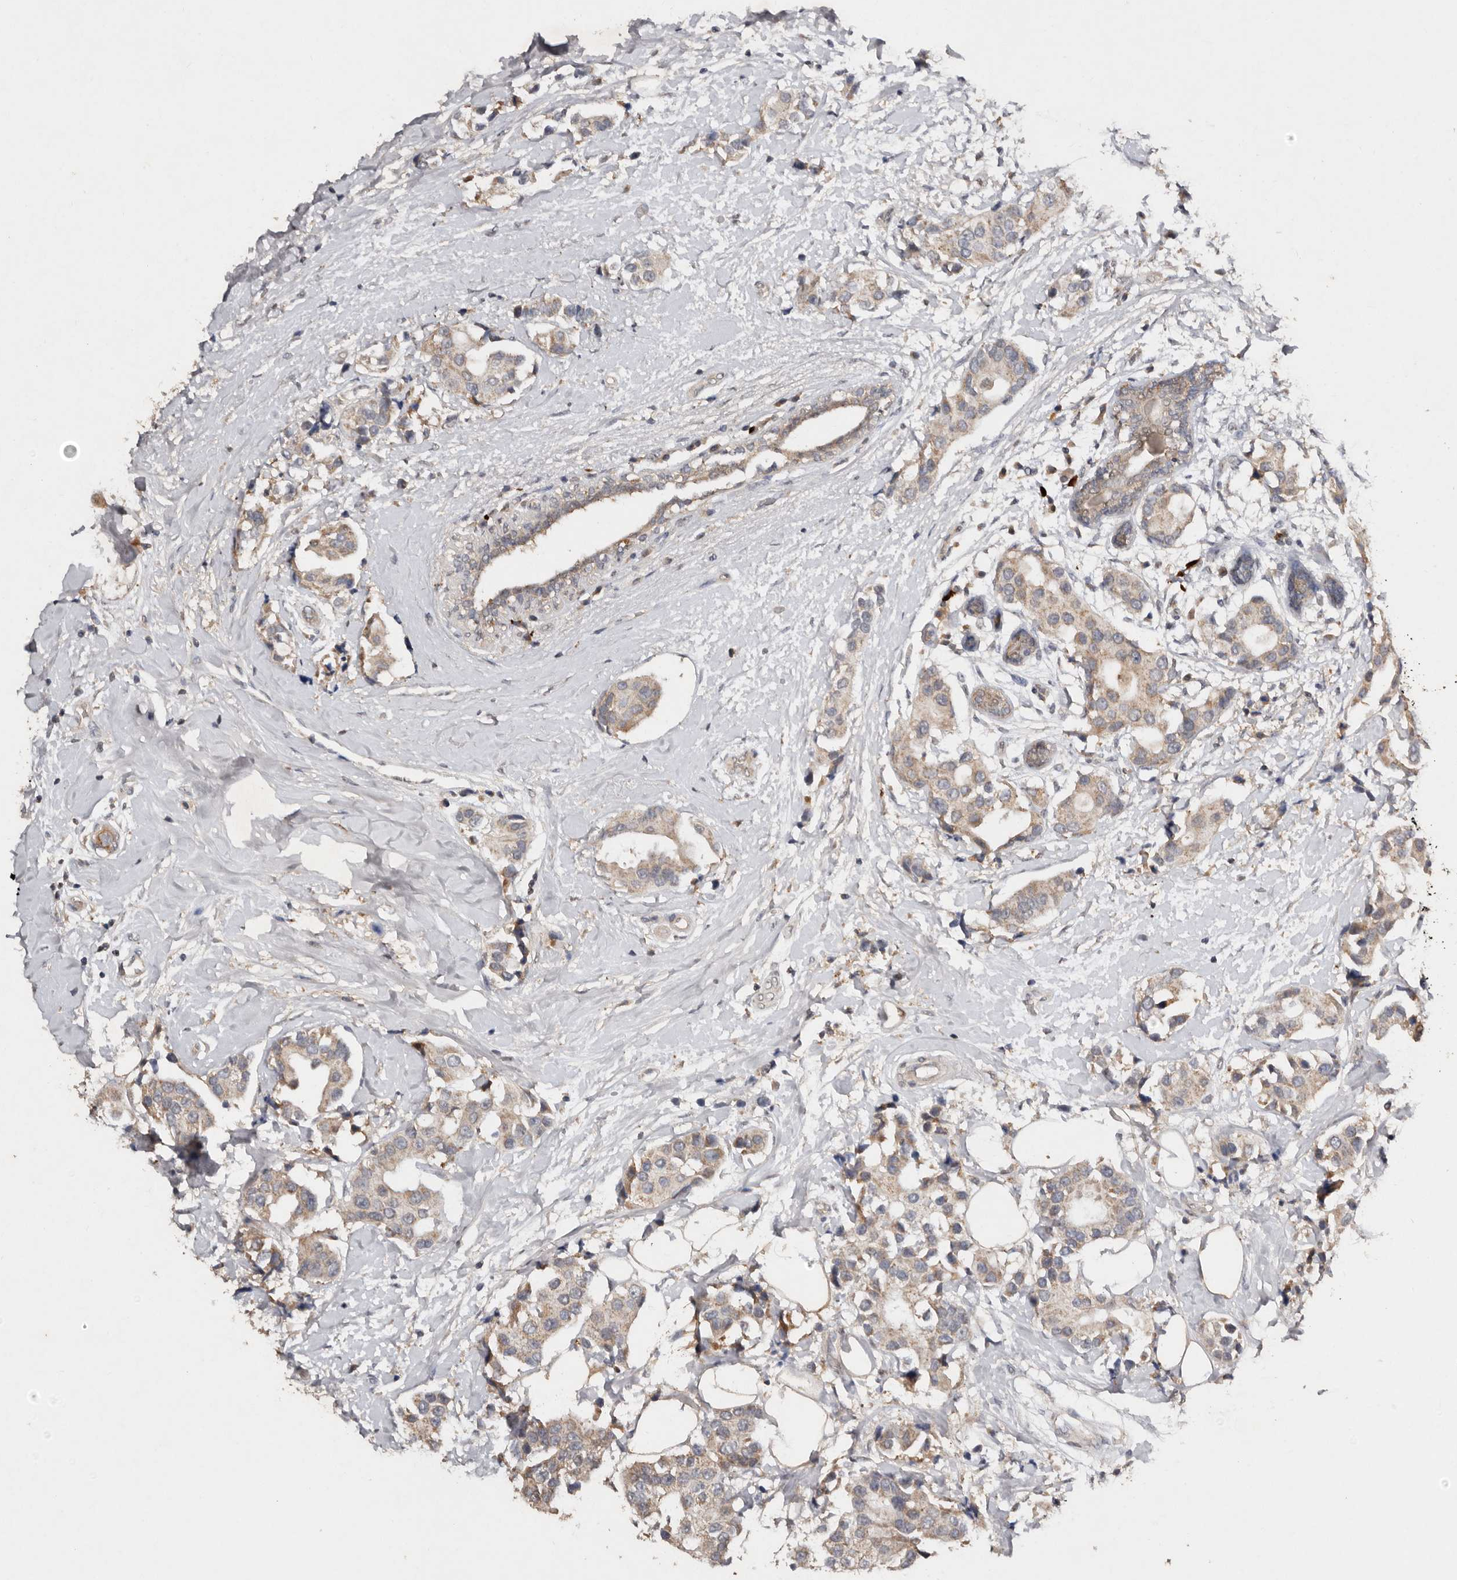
{"staining": {"intensity": "weak", "quantity": ">75%", "location": "cytoplasmic/membranous"}, "tissue": "breast cancer", "cell_type": "Tumor cells", "image_type": "cancer", "snomed": [{"axis": "morphology", "description": "Normal tissue, NOS"}, {"axis": "morphology", "description": "Duct carcinoma"}, {"axis": "topography", "description": "Breast"}], "caption": "IHC of human breast invasive ductal carcinoma exhibits low levels of weak cytoplasmic/membranous expression in approximately >75% of tumor cells. (DAB IHC with brightfield microscopy, high magnification).", "gene": "EDEM1", "patient": {"sex": "female", "age": 39}}